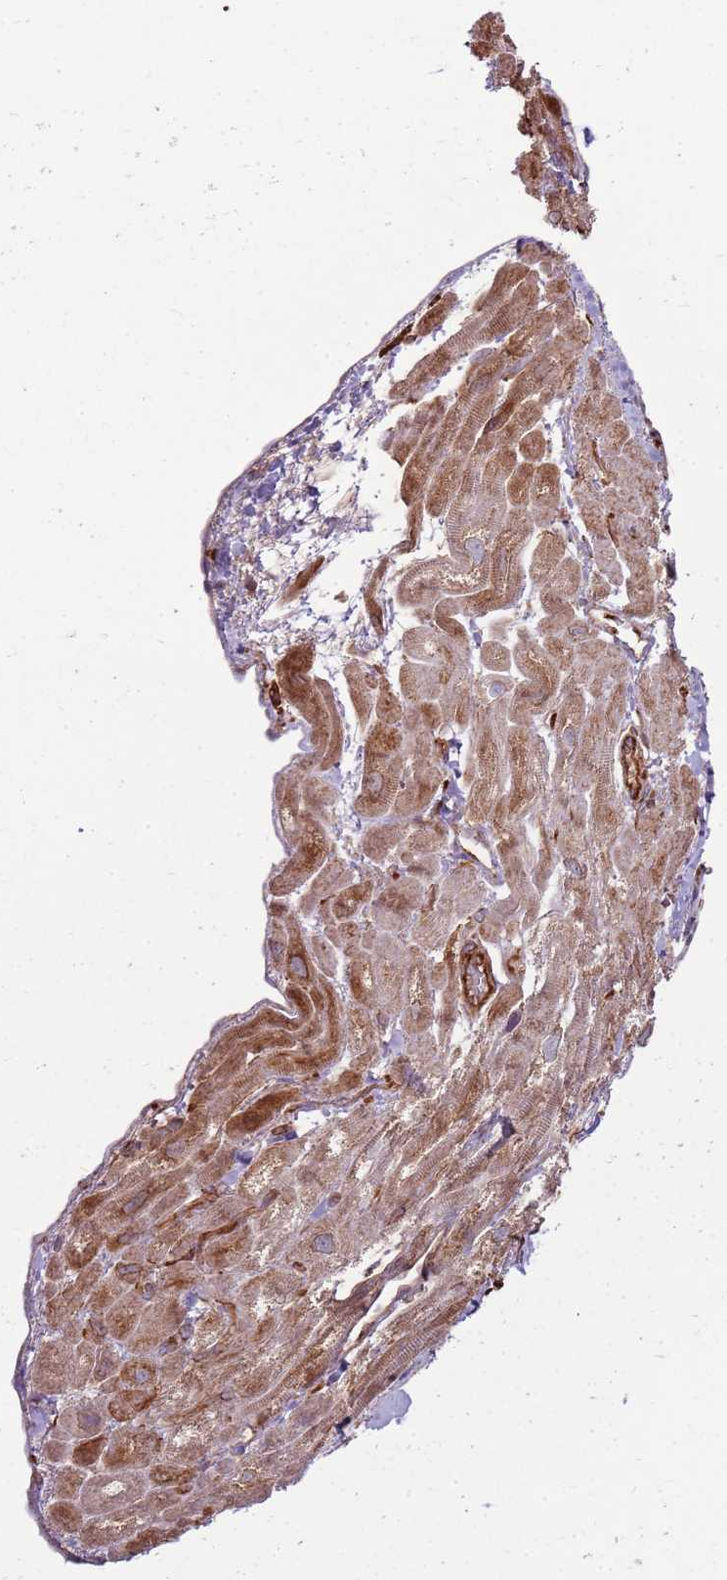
{"staining": {"intensity": "moderate", "quantity": "25%-75%", "location": "cytoplasmic/membranous"}, "tissue": "heart muscle", "cell_type": "Cardiomyocytes", "image_type": "normal", "snomed": [{"axis": "morphology", "description": "Normal tissue, NOS"}, {"axis": "topography", "description": "Heart"}], "caption": "This image exhibits normal heart muscle stained with immunohistochemistry (IHC) to label a protein in brown. The cytoplasmic/membranous of cardiomyocytes show moderate positivity for the protein. Nuclei are counter-stained blue.", "gene": "EMC1", "patient": {"sex": "male", "age": 65}}